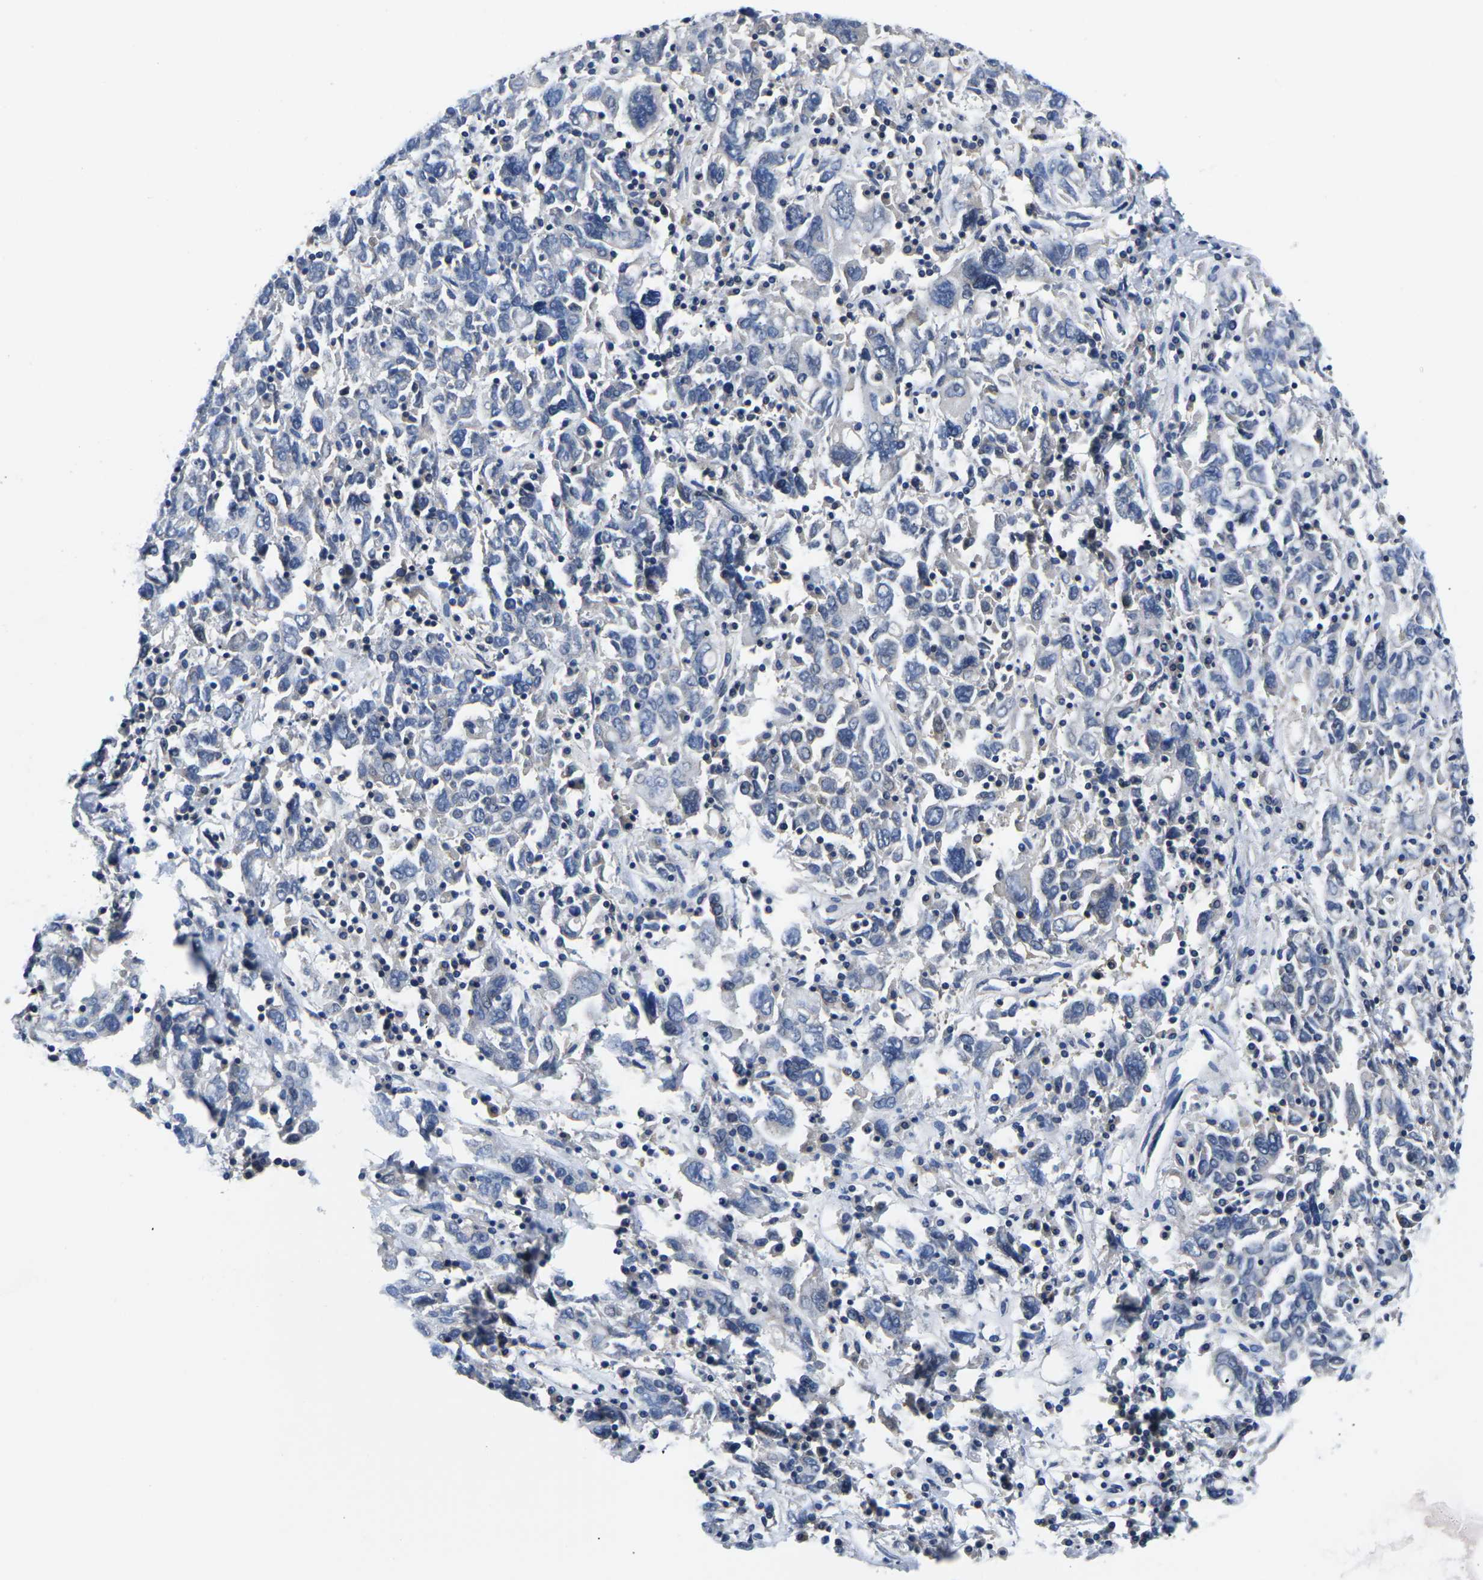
{"staining": {"intensity": "negative", "quantity": "none", "location": "none"}, "tissue": "ovarian cancer", "cell_type": "Tumor cells", "image_type": "cancer", "snomed": [{"axis": "morphology", "description": "Carcinoma, endometroid"}, {"axis": "topography", "description": "Ovary"}], "caption": "High magnification brightfield microscopy of ovarian endometroid carcinoma stained with DAB (3,3'-diaminobenzidine) (brown) and counterstained with hematoxylin (blue): tumor cells show no significant positivity. The staining is performed using DAB brown chromogen with nuclei counter-stained in using hematoxylin.", "gene": "GSK3B", "patient": {"sex": "female", "age": 62}}